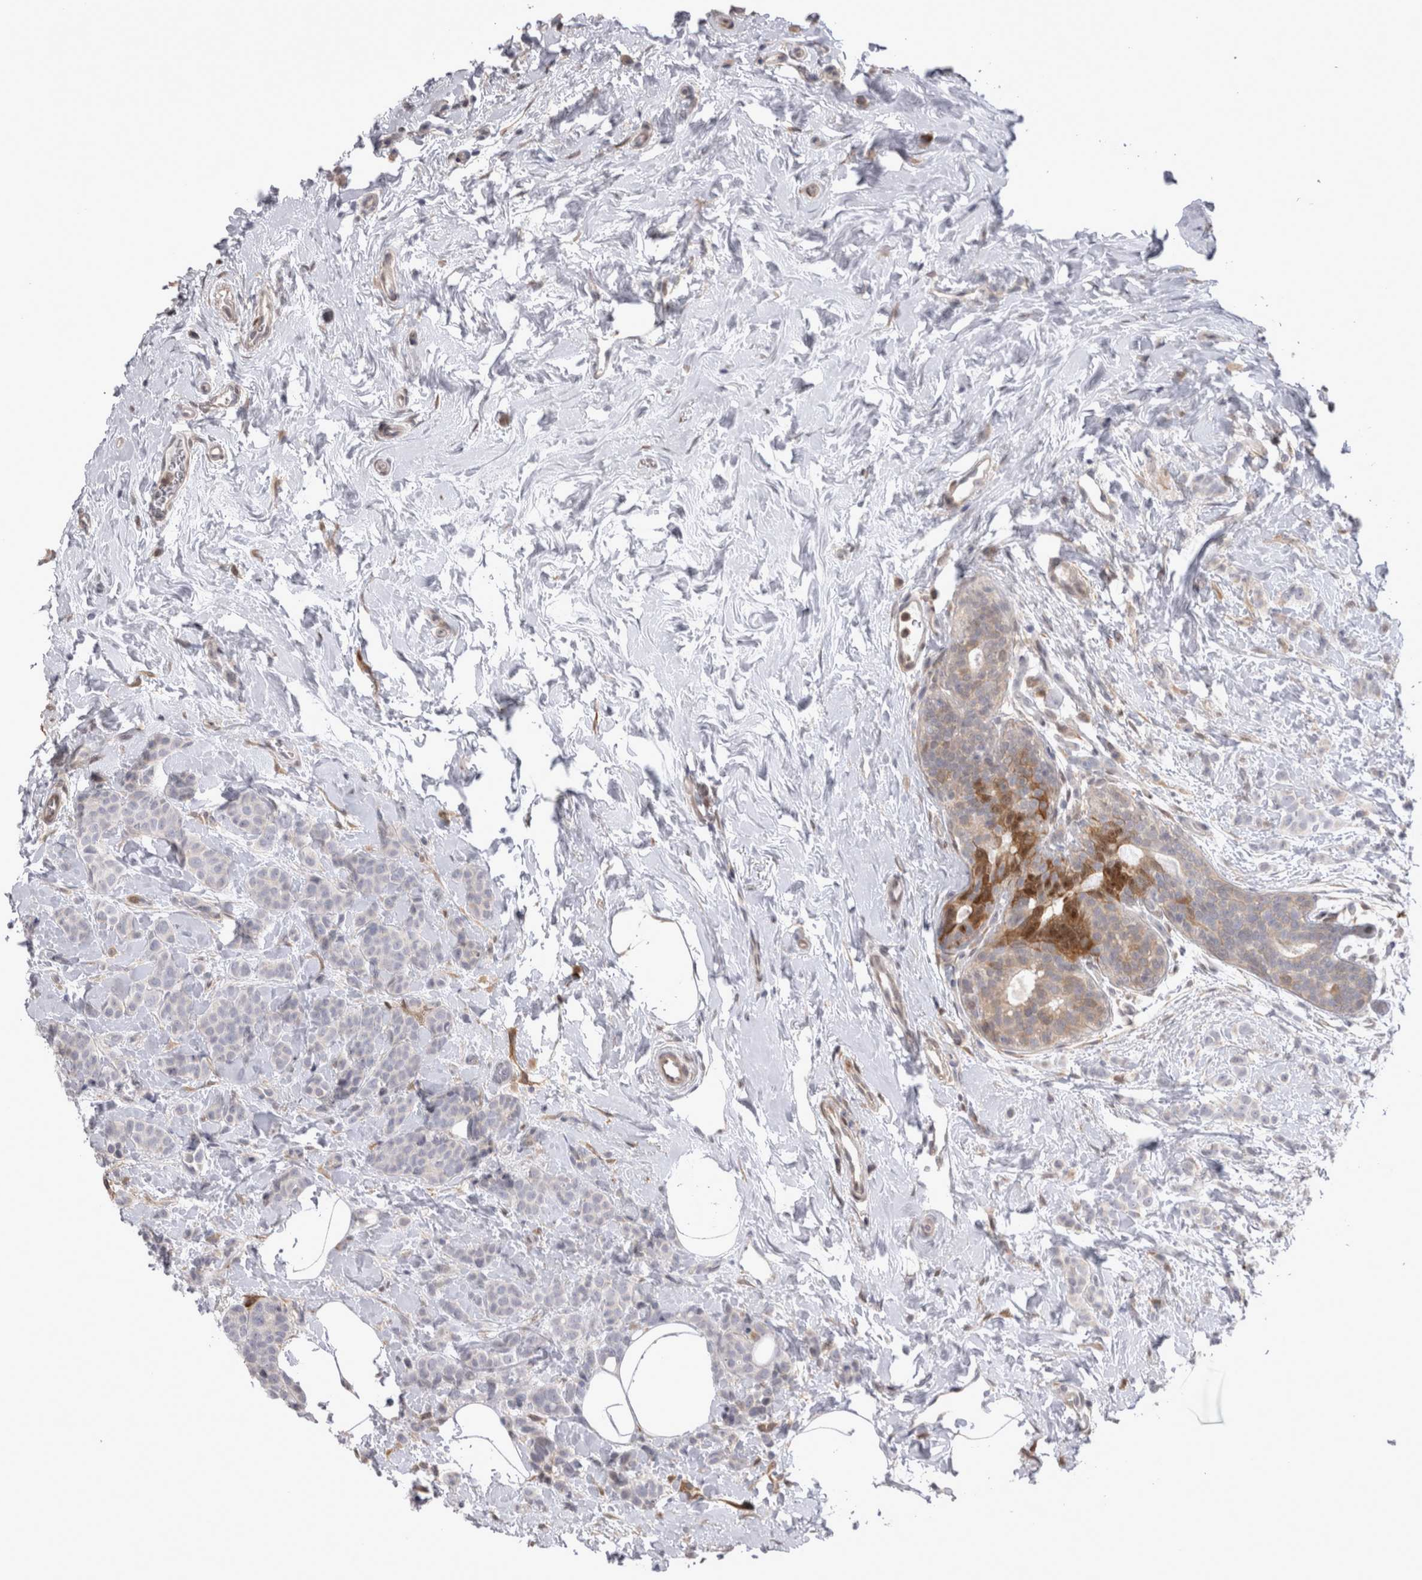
{"staining": {"intensity": "weak", "quantity": "<25%", "location": "cytoplasmic/membranous"}, "tissue": "breast cancer", "cell_type": "Tumor cells", "image_type": "cancer", "snomed": [{"axis": "morphology", "description": "Lobular carcinoma, in situ"}, {"axis": "morphology", "description": "Lobular carcinoma"}, {"axis": "topography", "description": "Breast"}], "caption": "There is no significant expression in tumor cells of breast lobular carcinoma. (Immunohistochemistry (ihc), brightfield microscopy, high magnification).", "gene": "CHIC2", "patient": {"sex": "female", "age": 41}}